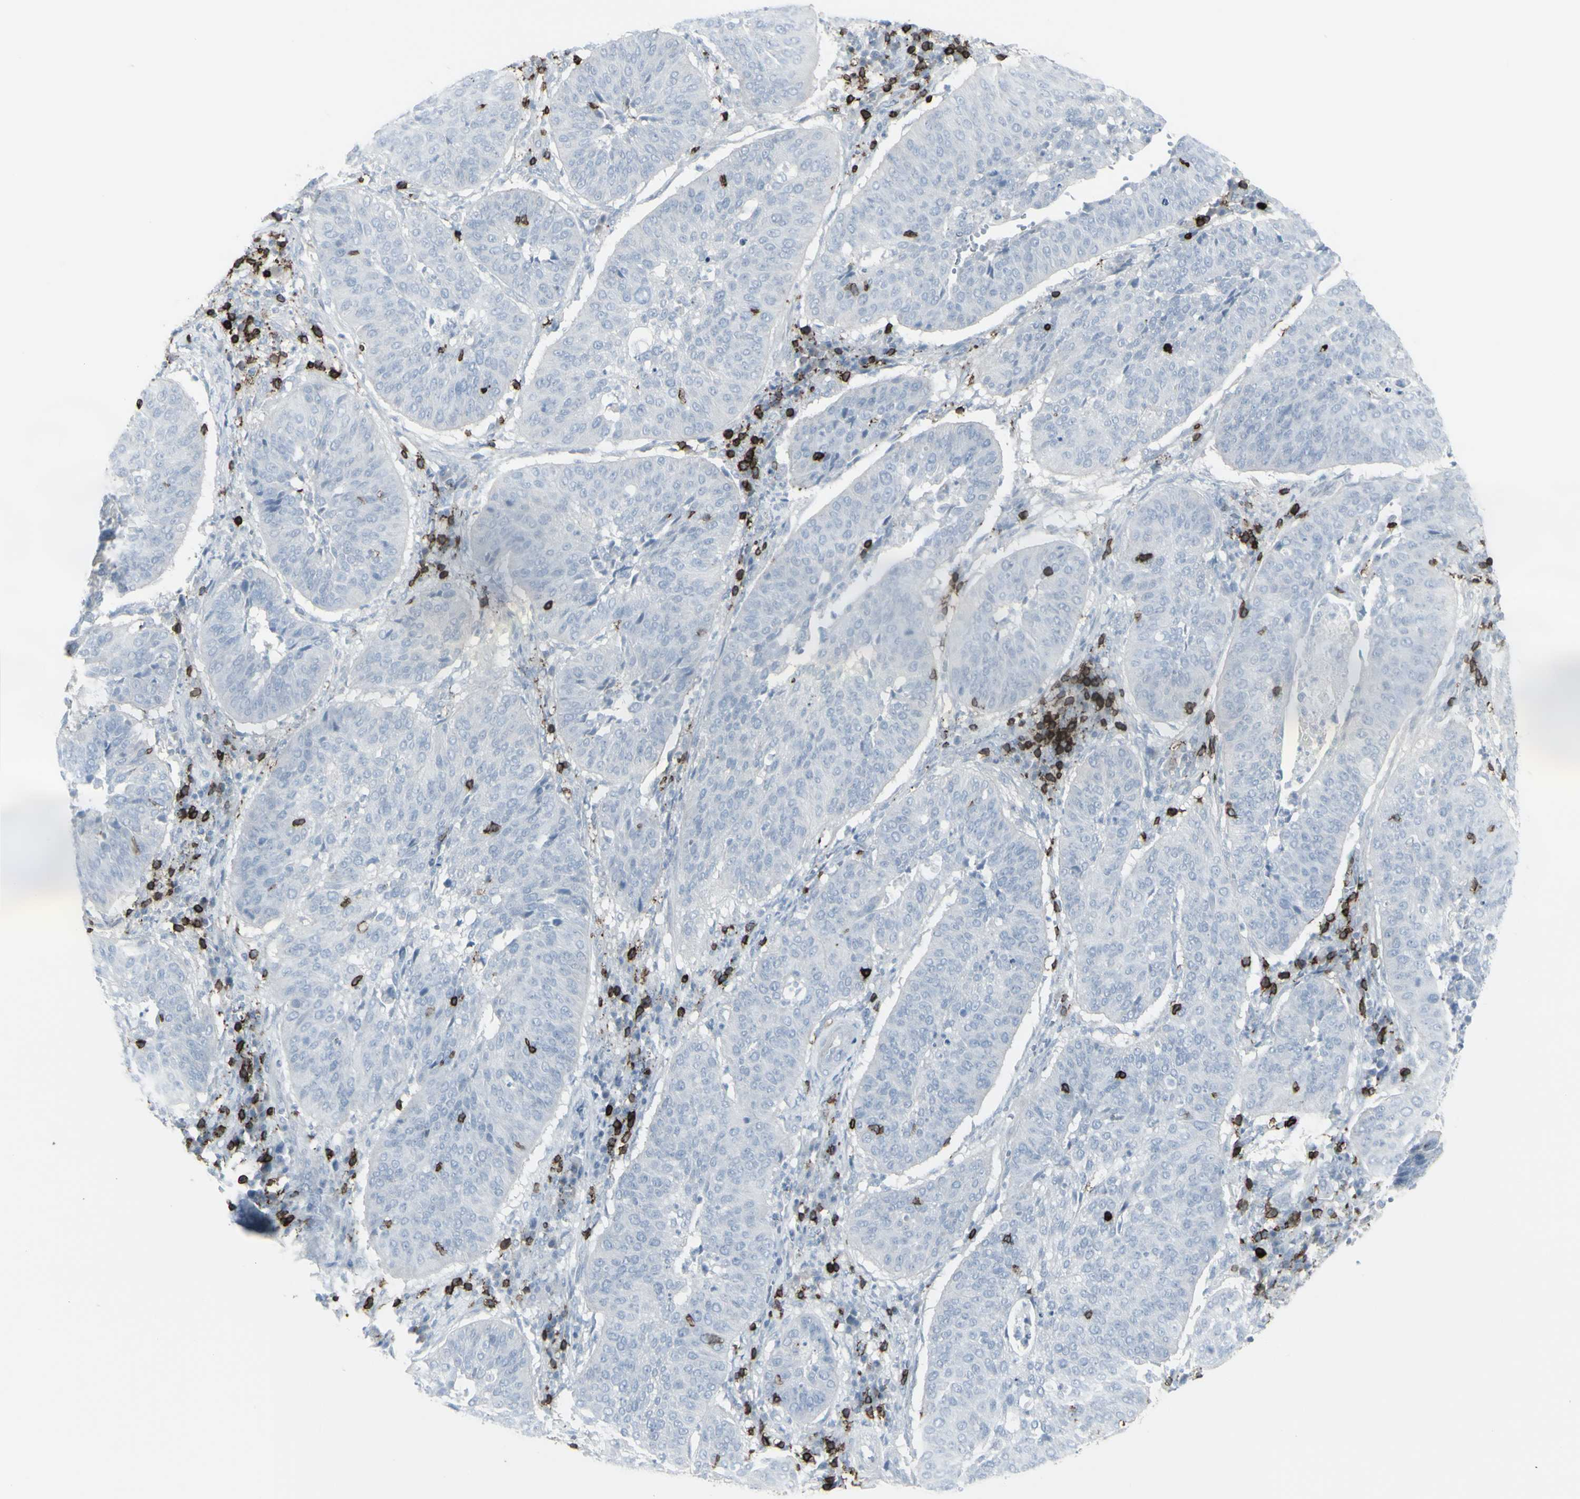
{"staining": {"intensity": "negative", "quantity": "none", "location": "none"}, "tissue": "cervical cancer", "cell_type": "Tumor cells", "image_type": "cancer", "snomed": [{"axis": "morphology", "description": "Normal tissue, NOS"}, {"axis": "morphology", "description": "Squamous cell carcinoma, NOS"}, {"axis": "topography", "description": "Cervix"}], "caption": "Immunohistochemical staining of cervical squamous cell carcinoma exhibits no significant positivity in tumor cells. The staining was performed using DAB (3,3'-diaminobenzidine) to visualize the protein expression in brown, while the nuclei were stained in blue with hematoxylin (Magnification: 20x).", "gene": "CD247", "patient": {"sex": "female", "age": 39}}